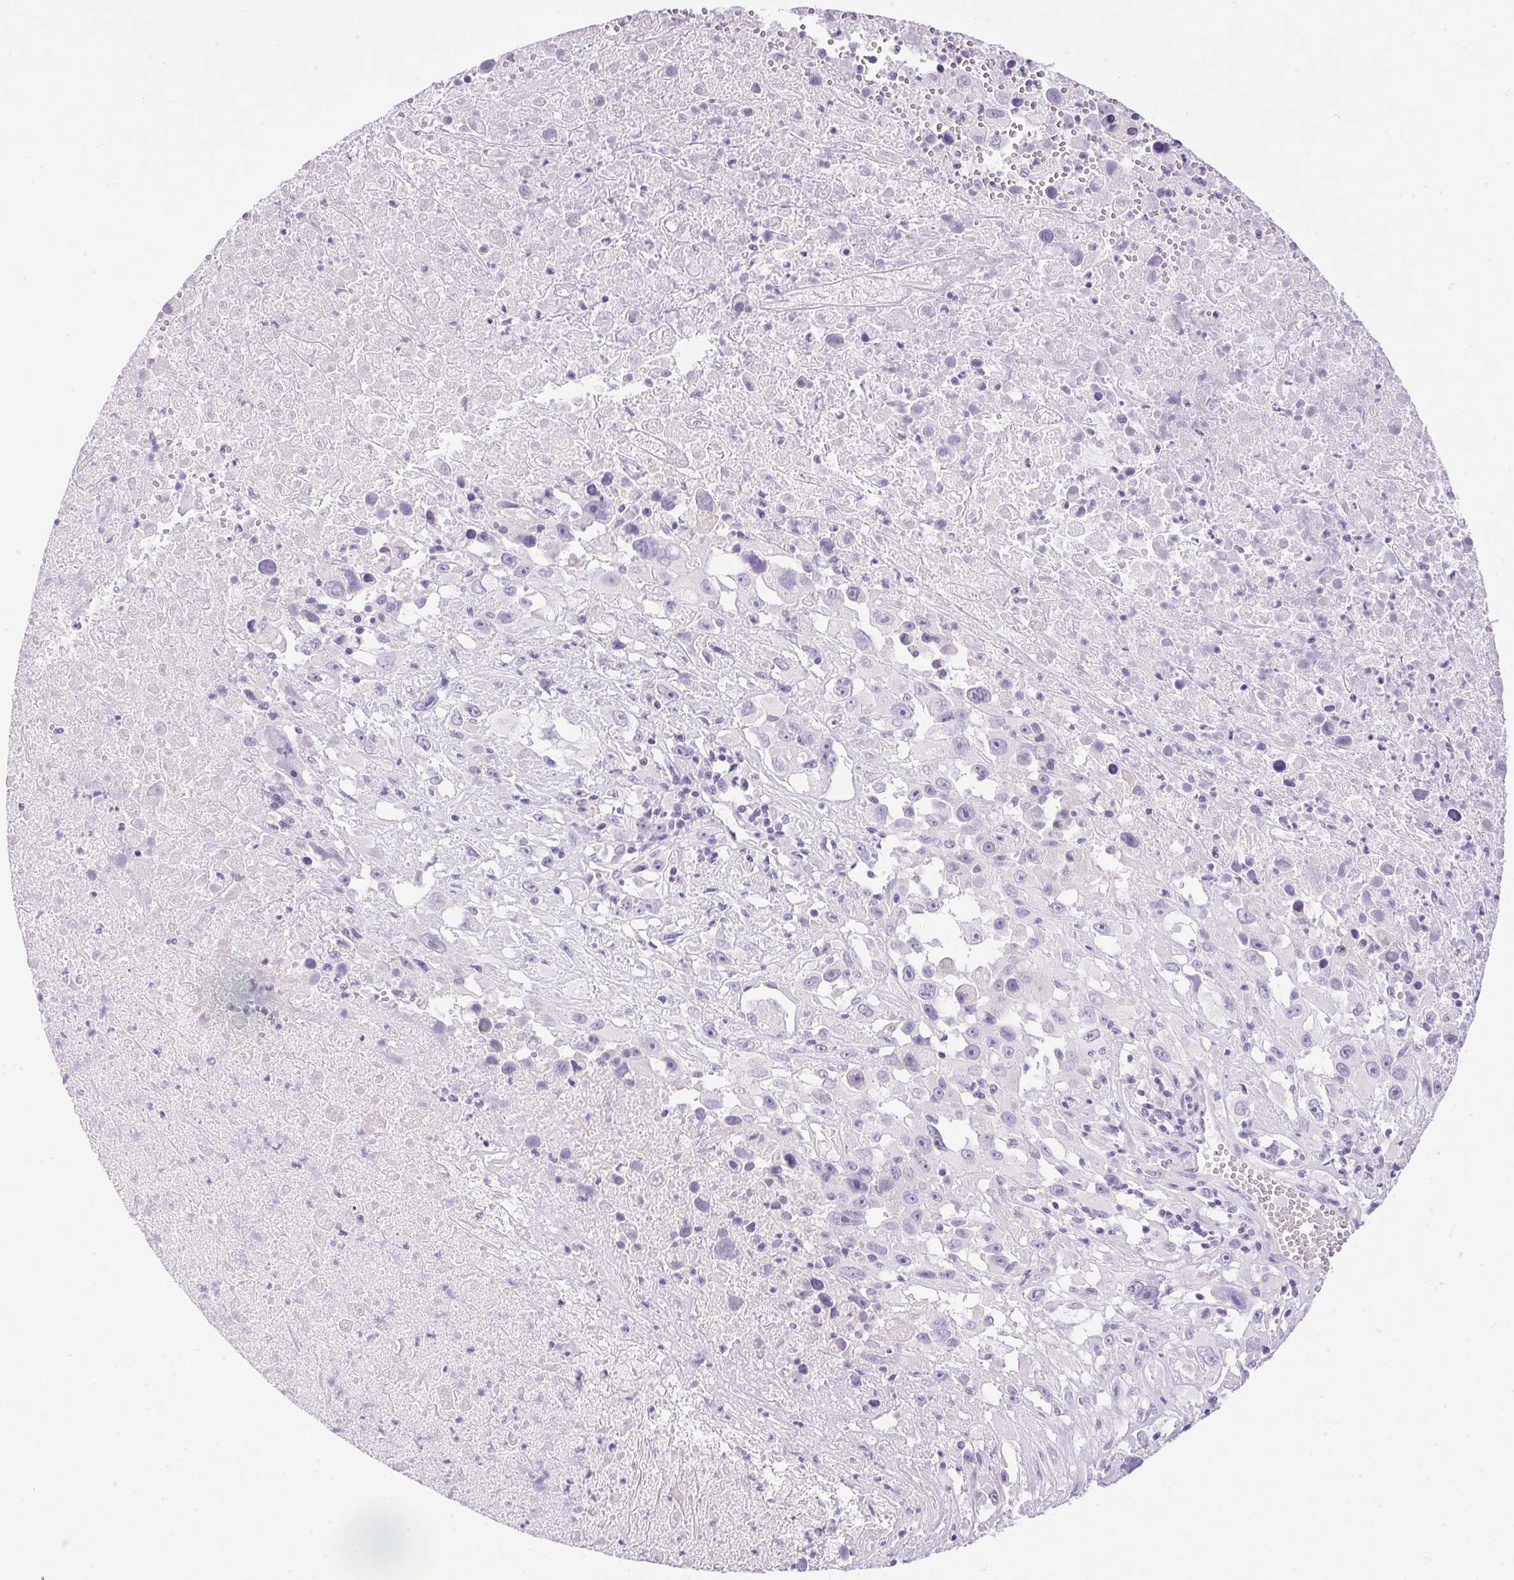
{"staining": {"intensity": "negative", "quantity": "none", "location": "none"}, "tissue": "melanoma", "cell_type": "Tumor cells", "image_type": "cancer", "snomed": [{"axis": "morphology", "description": "Malignant melanoma, Metastatic site"}, {"axis": "topography", "description": "Soft tissue"}], "caption": "DAB (3,3'-diaminobenzidine) immunohistochemical staining of human malignant melanoma (metastatic site) exhibits no significant expression in tumor cells.", "gene": "ATP6V0A4", "patient": {"sex": "male", "age": 50}}